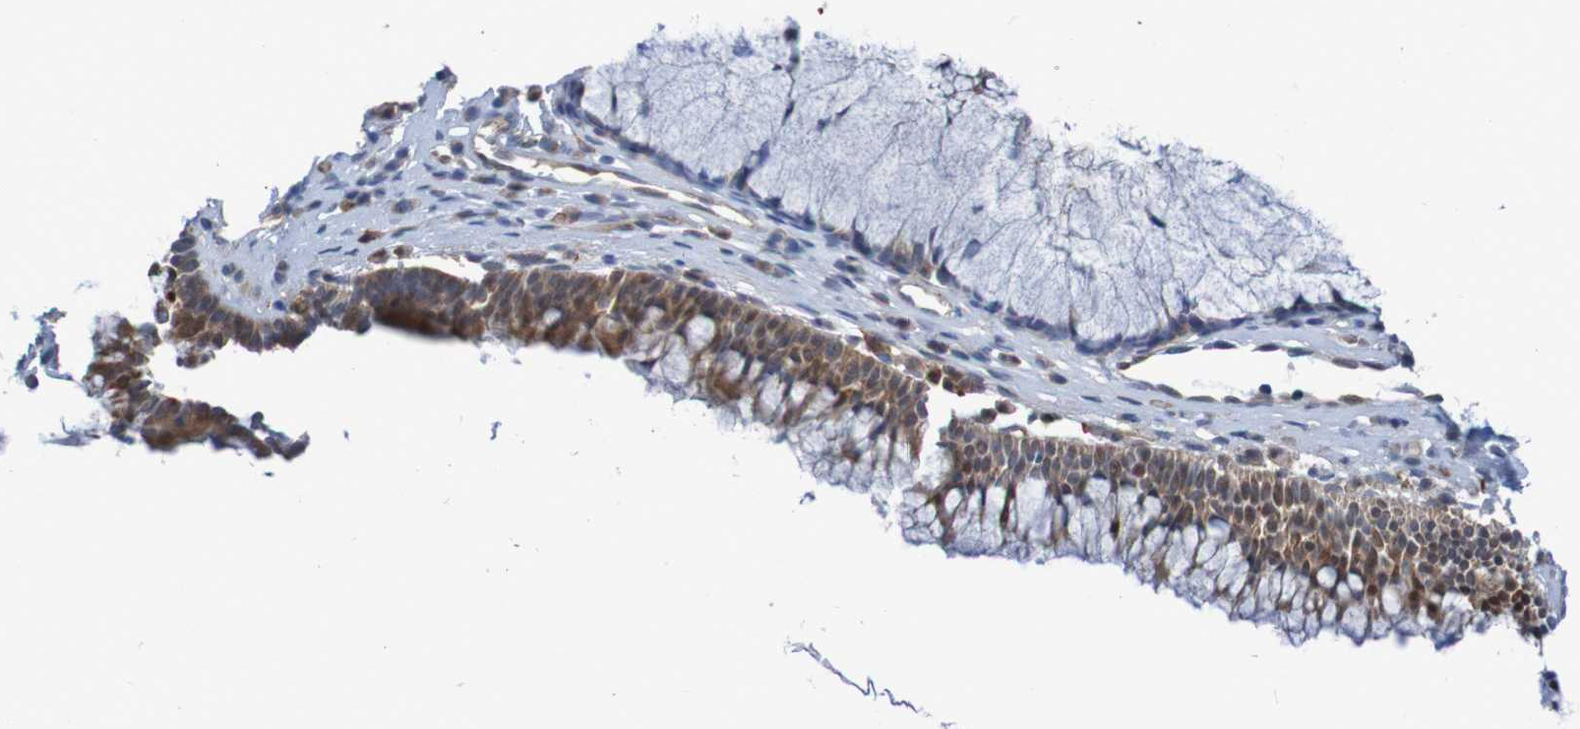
{"staining": {"intensity": "moderate", "quantity": ">75%", "location": "cytoplasmic/membranous"}, "tissue": "nasopharynx", "cell_type": "Respiratory epithelial cells", "image_type": "normal", "snomed": [{"axis": "morphology", "description": "Normal tissue, NOS"}, {"axis": "topography", "description": "Nasopharynx"}], "caption": "IHC staining of normal nasopharynx, which demonstrates medium levels of moderate cytoplasmic/membranous expression in about >75% of respiratory epithelial cells indicating moderate cytoplasmic/membranous protein staining. The staining was performed using DAB (3,3'-diaminobenzidine) (brown) for protein detection and nuclei were counterstained in hematoxylin (blue).", "gene": "ANGPT4", "patient": {"sex": "female", "age": 51}}